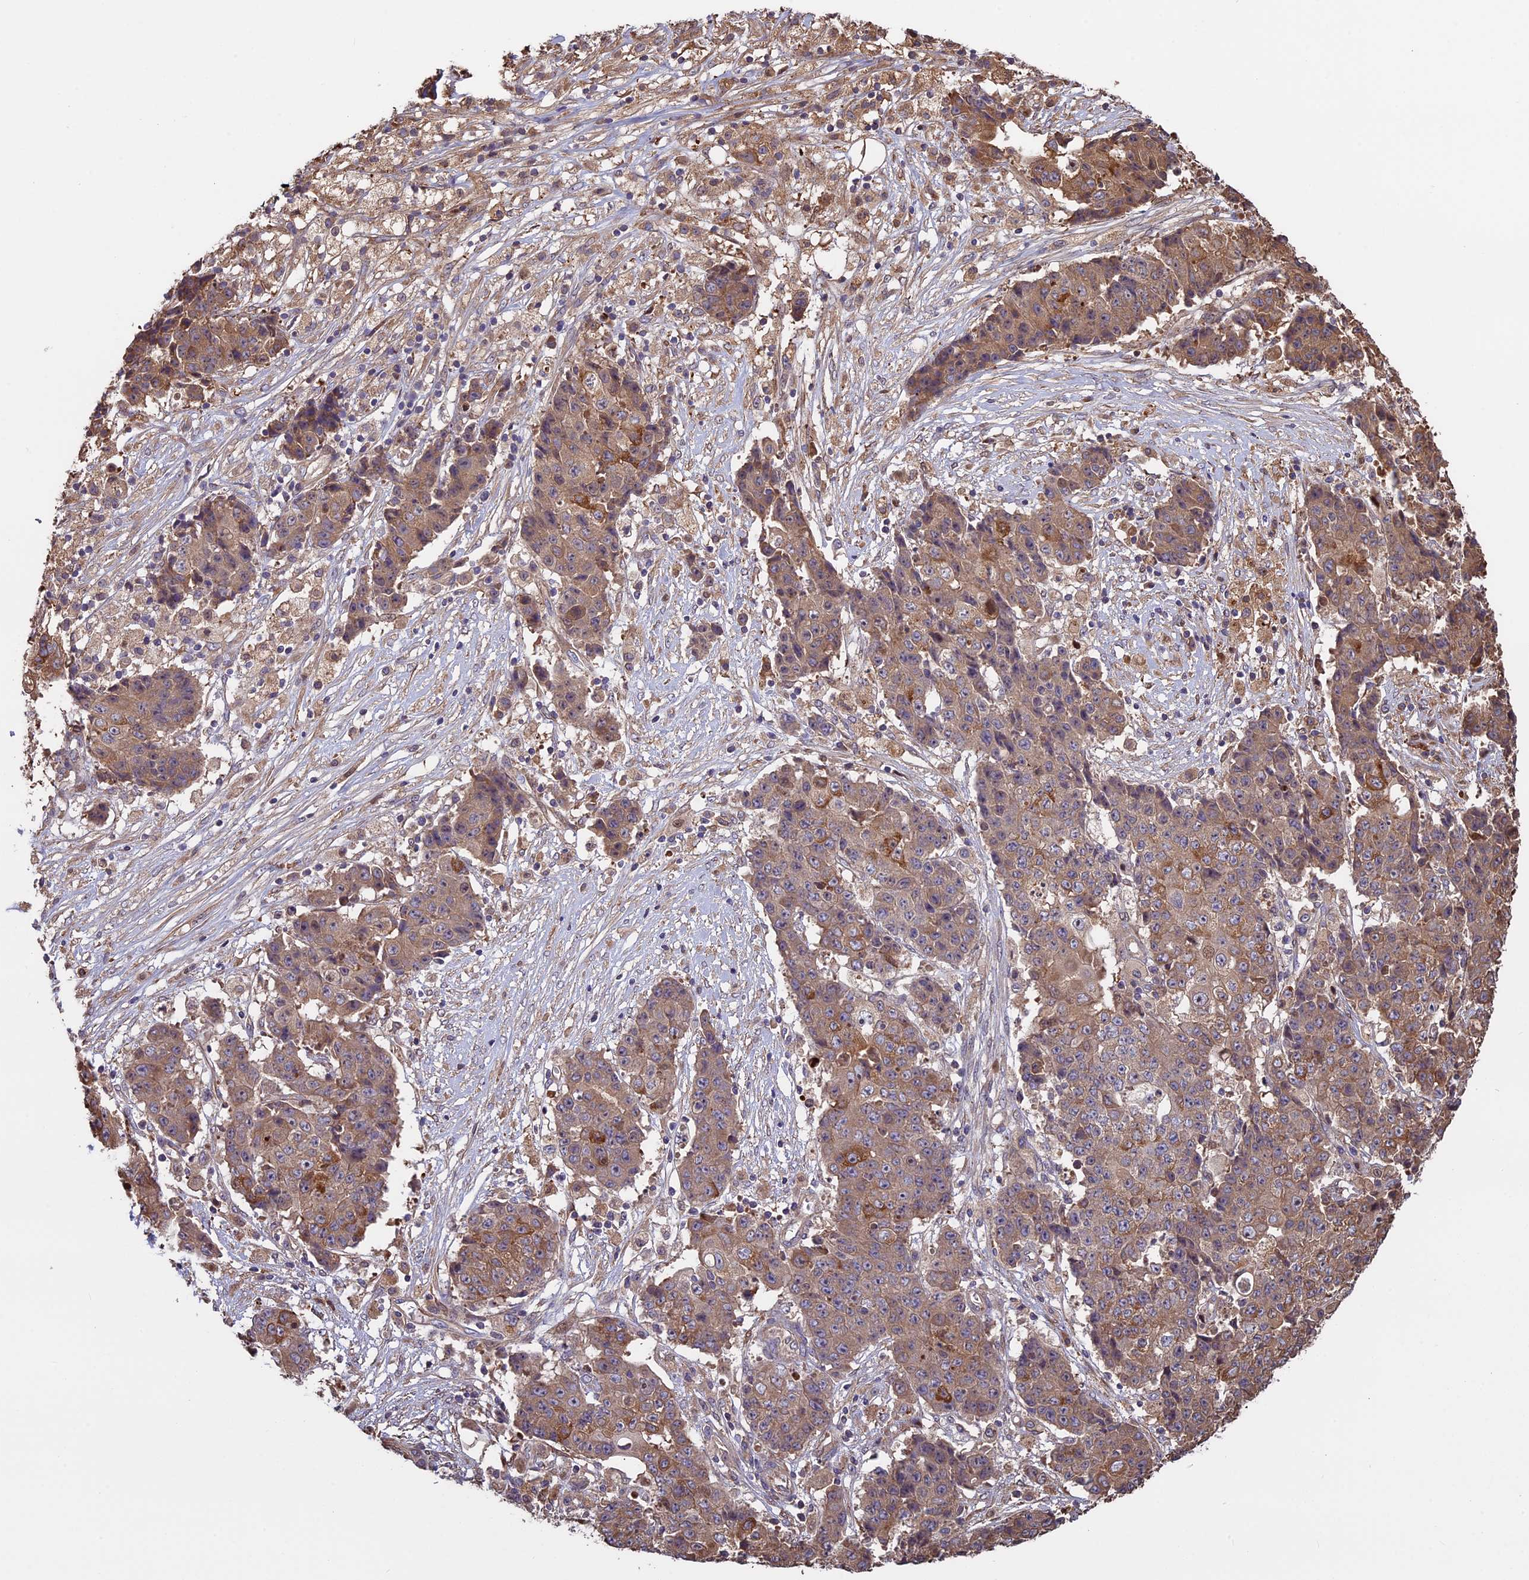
{"staining": {"intensity": "moderate", "quantity": ">75%", "location": "cytoplasmic/membranous"}, "tissue": "ovarian cancer", "cell_type": "Tumor cells", "image_type": "cancer", "snomed": [{"axis": "morphology", "description": "Carcinoma, endometroid"}, {"axis": "topography", "description": "Ovary"}], "caption": "Ovarian cancer was stained to show a protein in brown. There is medium levels of moderate cytoplasmic/membranous staining in about >75% of tumor cells.", "gene": "VWA3A", "patient": {"sex": "female", "age": 42}}